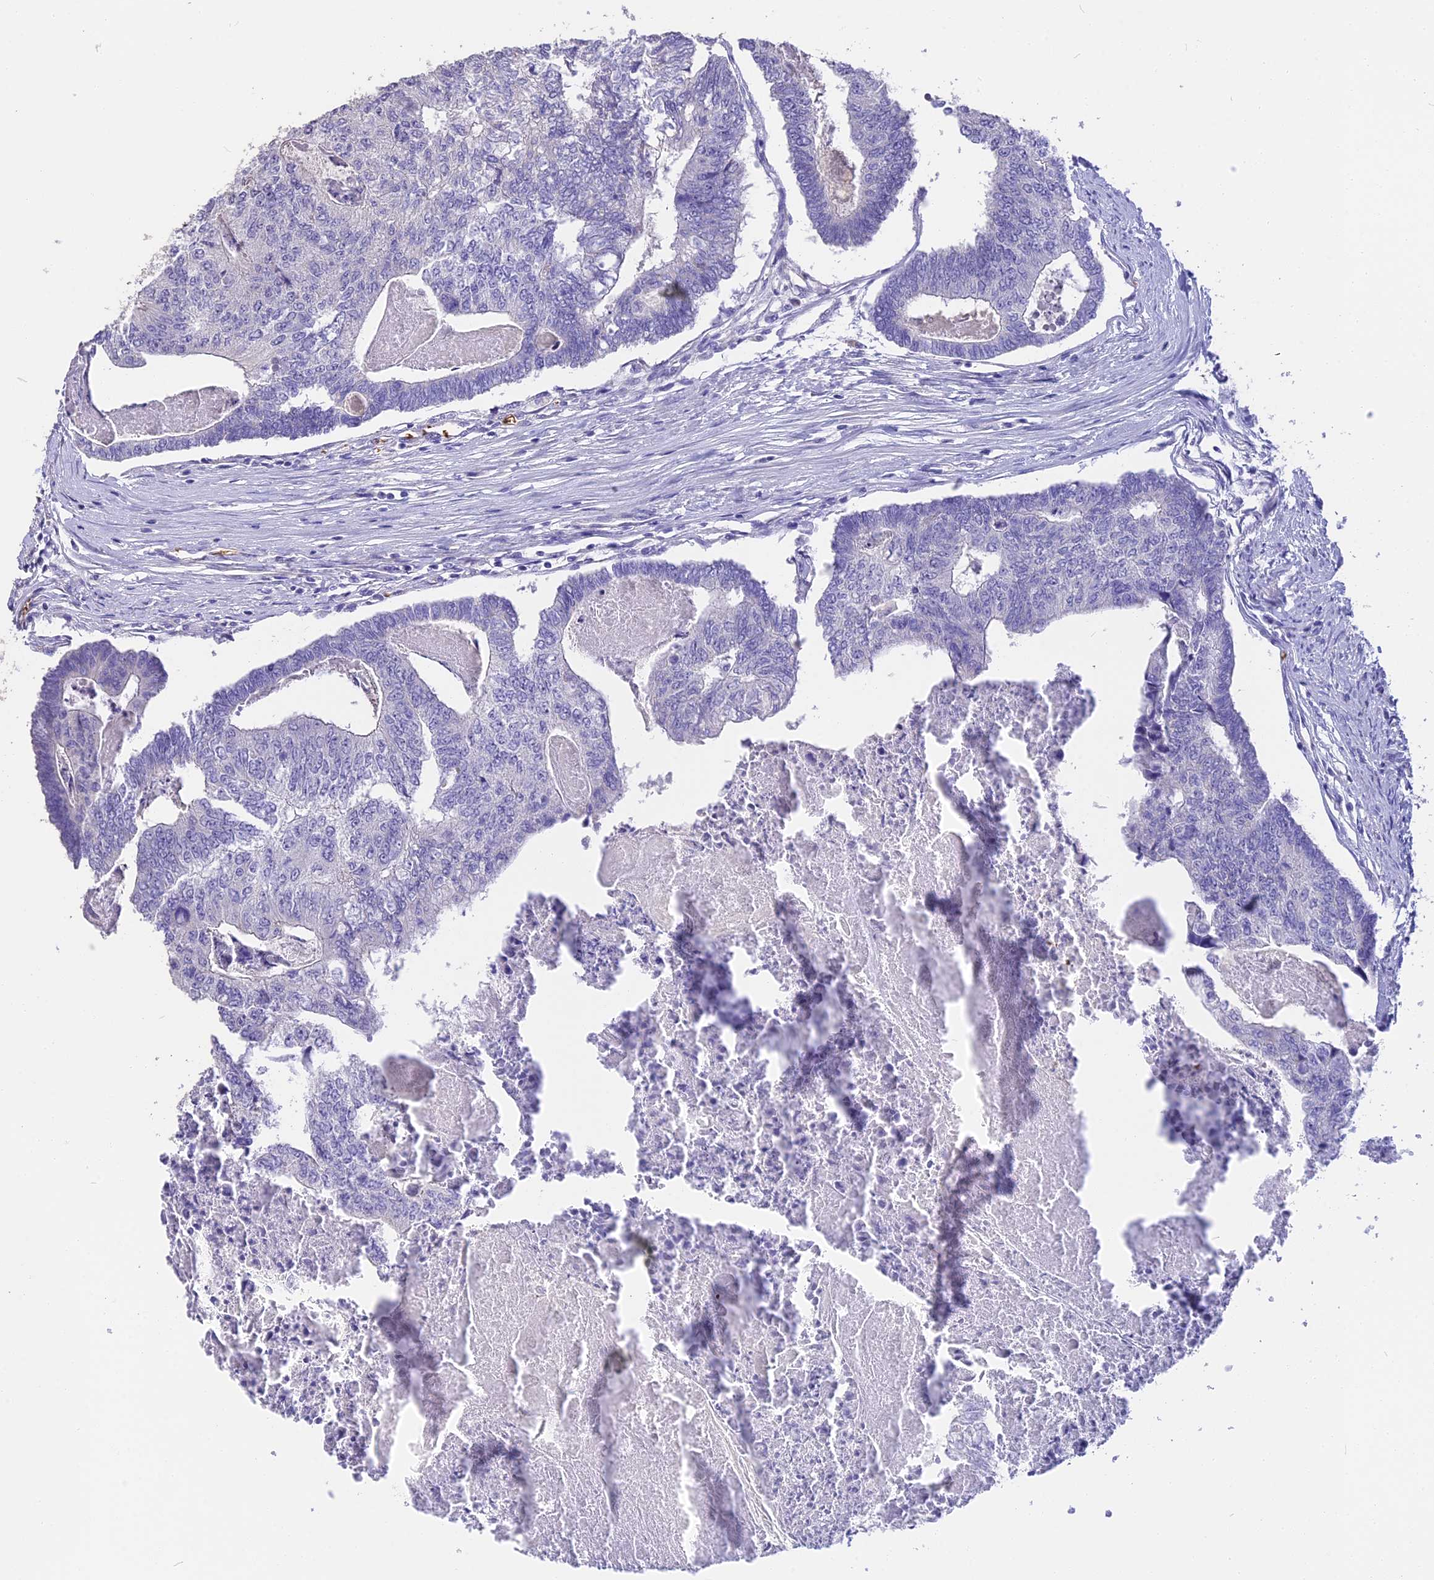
{"staining": {"intensity": "negative", "quantity": "none", "location": "none"}, "tissue": "colorectal cancer", "cell_type": "Tumor cells", "image_type": "cancer", "snomed": [{"axis": "morphology", "description": "Adenocarcinoma, NOS"}, {"axis": "topography", "description": "Colon"}], "caption": "A histopathology image of human colorectal cancer (adenocarcinoma) is negative for staining in tumor cells.", "gene": "TNNC2", "patient": {"sex": "female", "age": 67}}